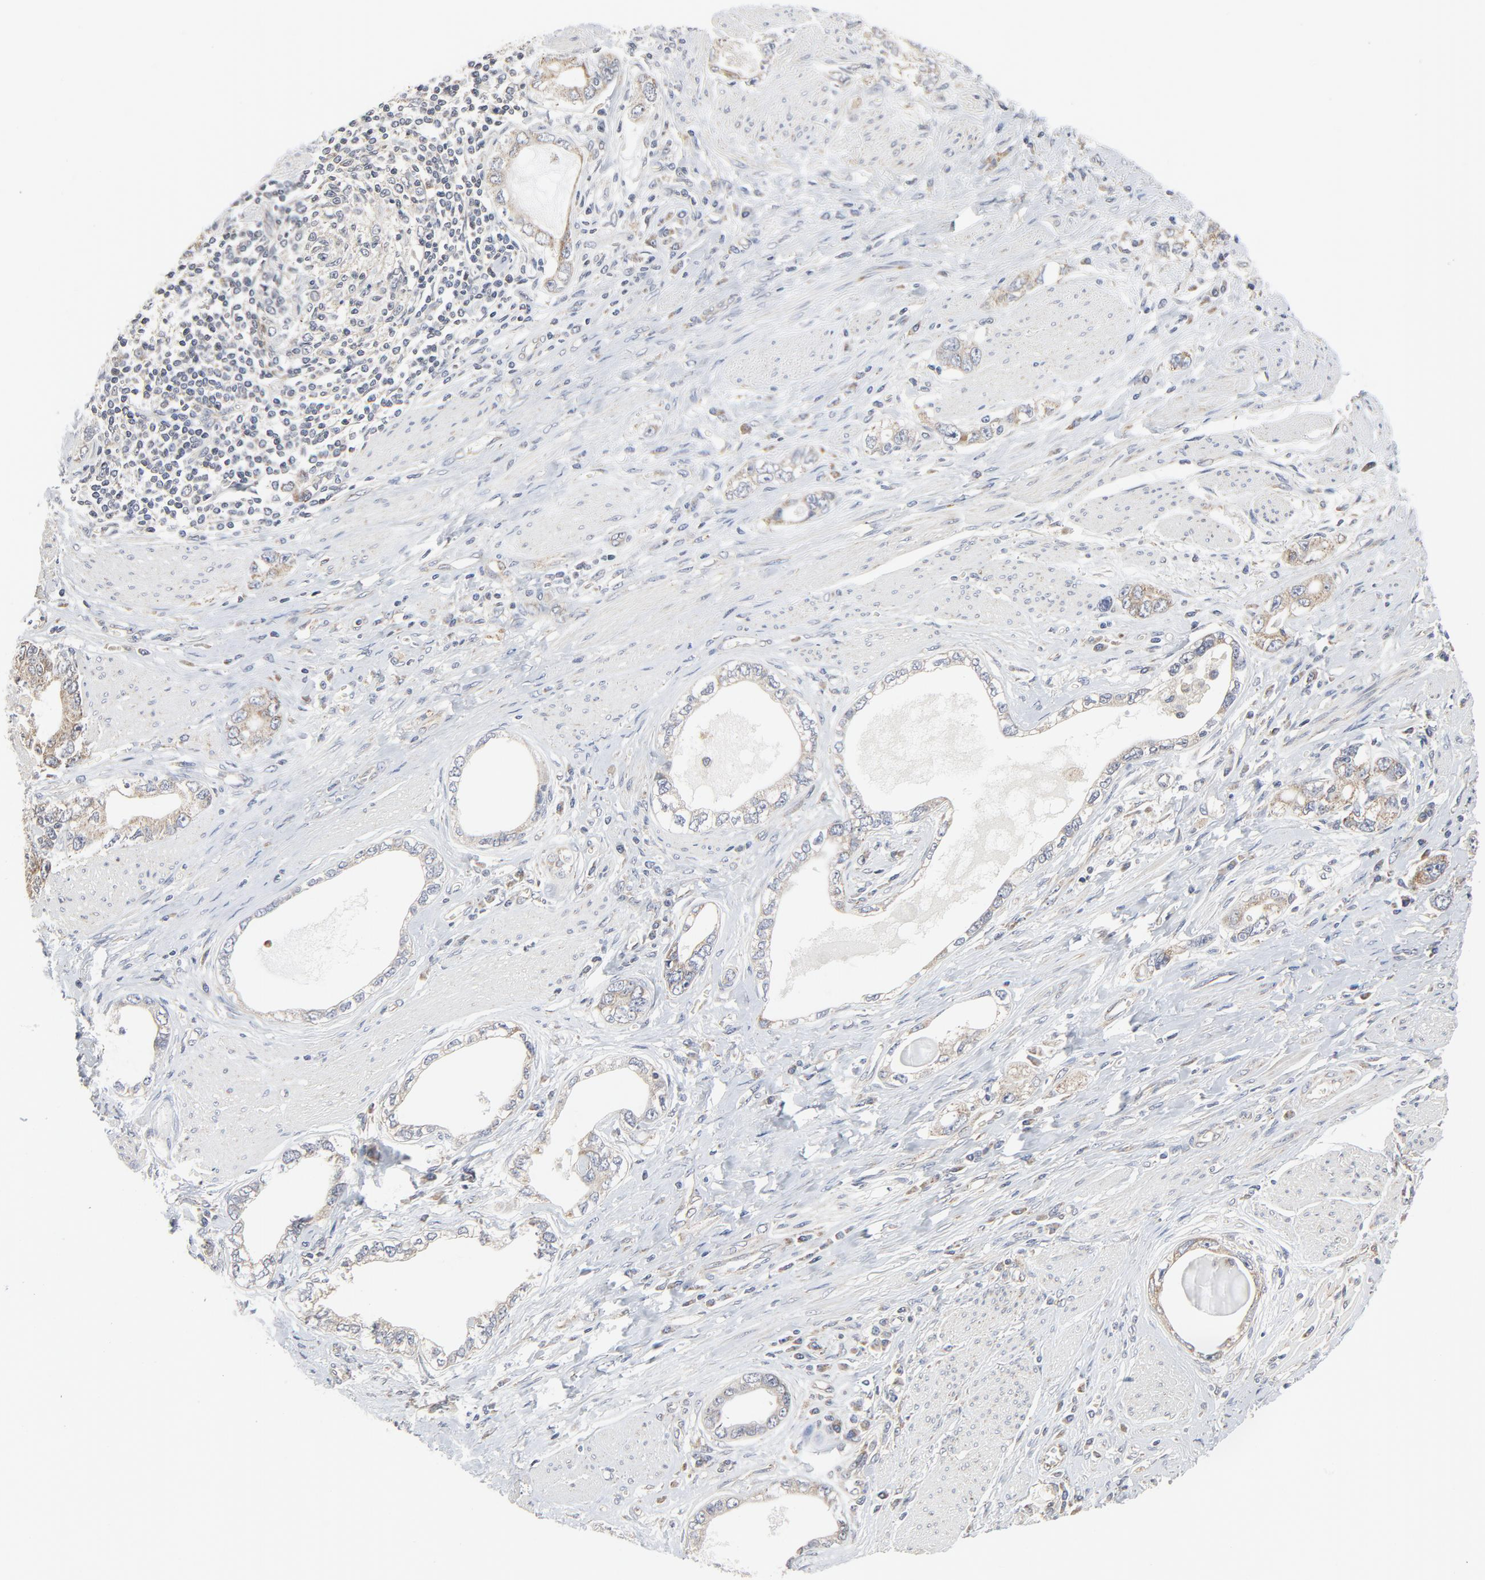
{"staining": {"intensity": "moderate", "quantity": ">75%", "location": "cytoplasmic/membranous"}, "tissue": "stomach cancer", "cell_type": "Tumor cells", "image_type": "cancer", "snomed": [{"axis": "morphology", "description": "Adenocarcinoma, NOS"}, {"axis": "topography", "description": "Stomach, lower"}], "caption": "The photomicrograph displays staining of adenocarcinoma (stomach), revealing moderate cytoplasmic/membranous protein positivity (brown color) within tumor cells.", "gene": "C14orf119", "patient": {"sex": "female", "age": 93}}